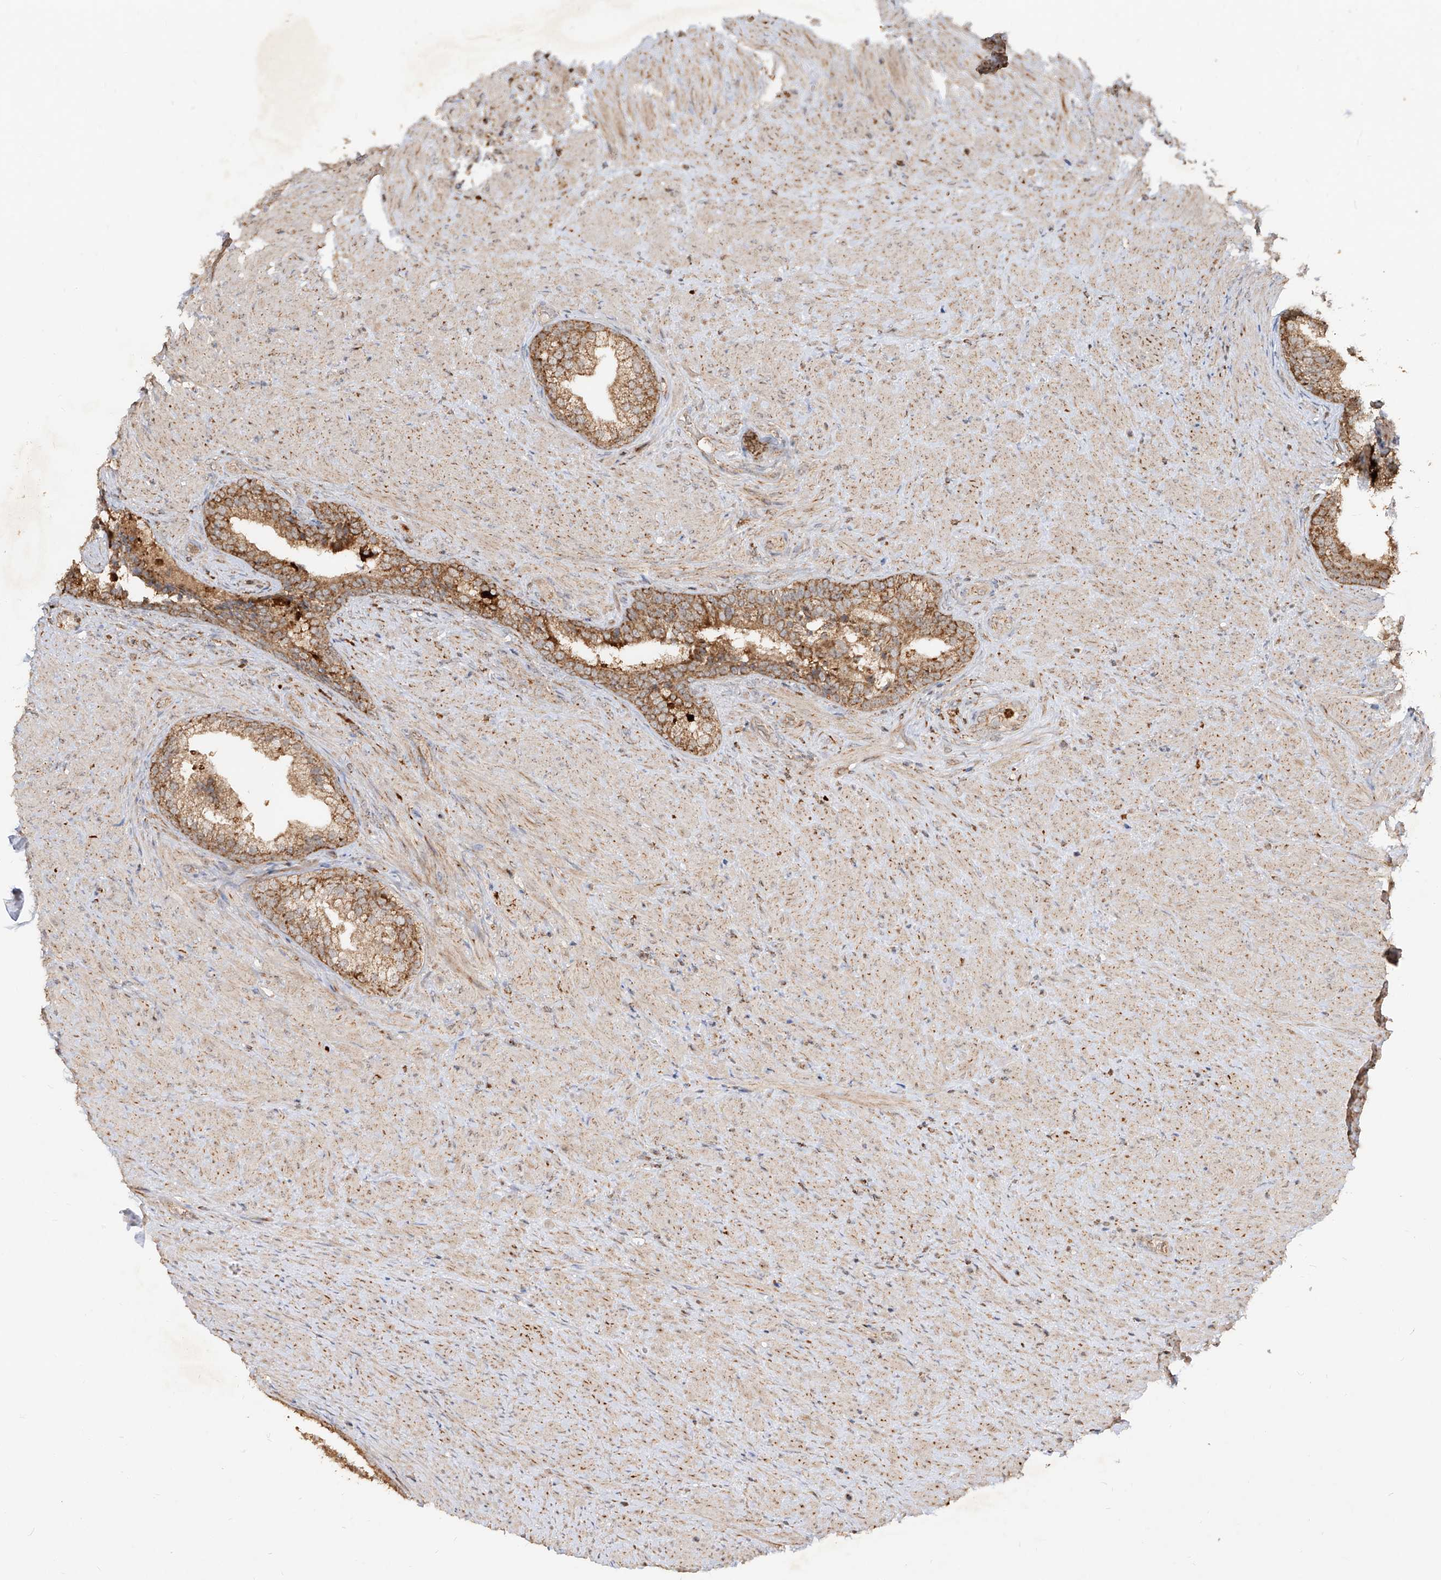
{"staining": {"intensity": "moderate", "quantity": ">75%", "location": "cytoplasmic/membranous"}, "tissue": "prostate", "cell_type": "Glandular cells", "image_type": "normal", "snomed": [{"axis": "morphology", "description": "Normal tissue, NOS"}, {"axis": "topography", "description": "Prostate"}], "caption": "Protein staining of benign prostate exhibits moderate cytoplasmic/membranous positivity in about >75% of glandular cells. Immunohistochemistry stains the protein in brown and the nuclei are stained blue.", "gene": "AIM2", "patient": {"sex": "male", "age": 76}}